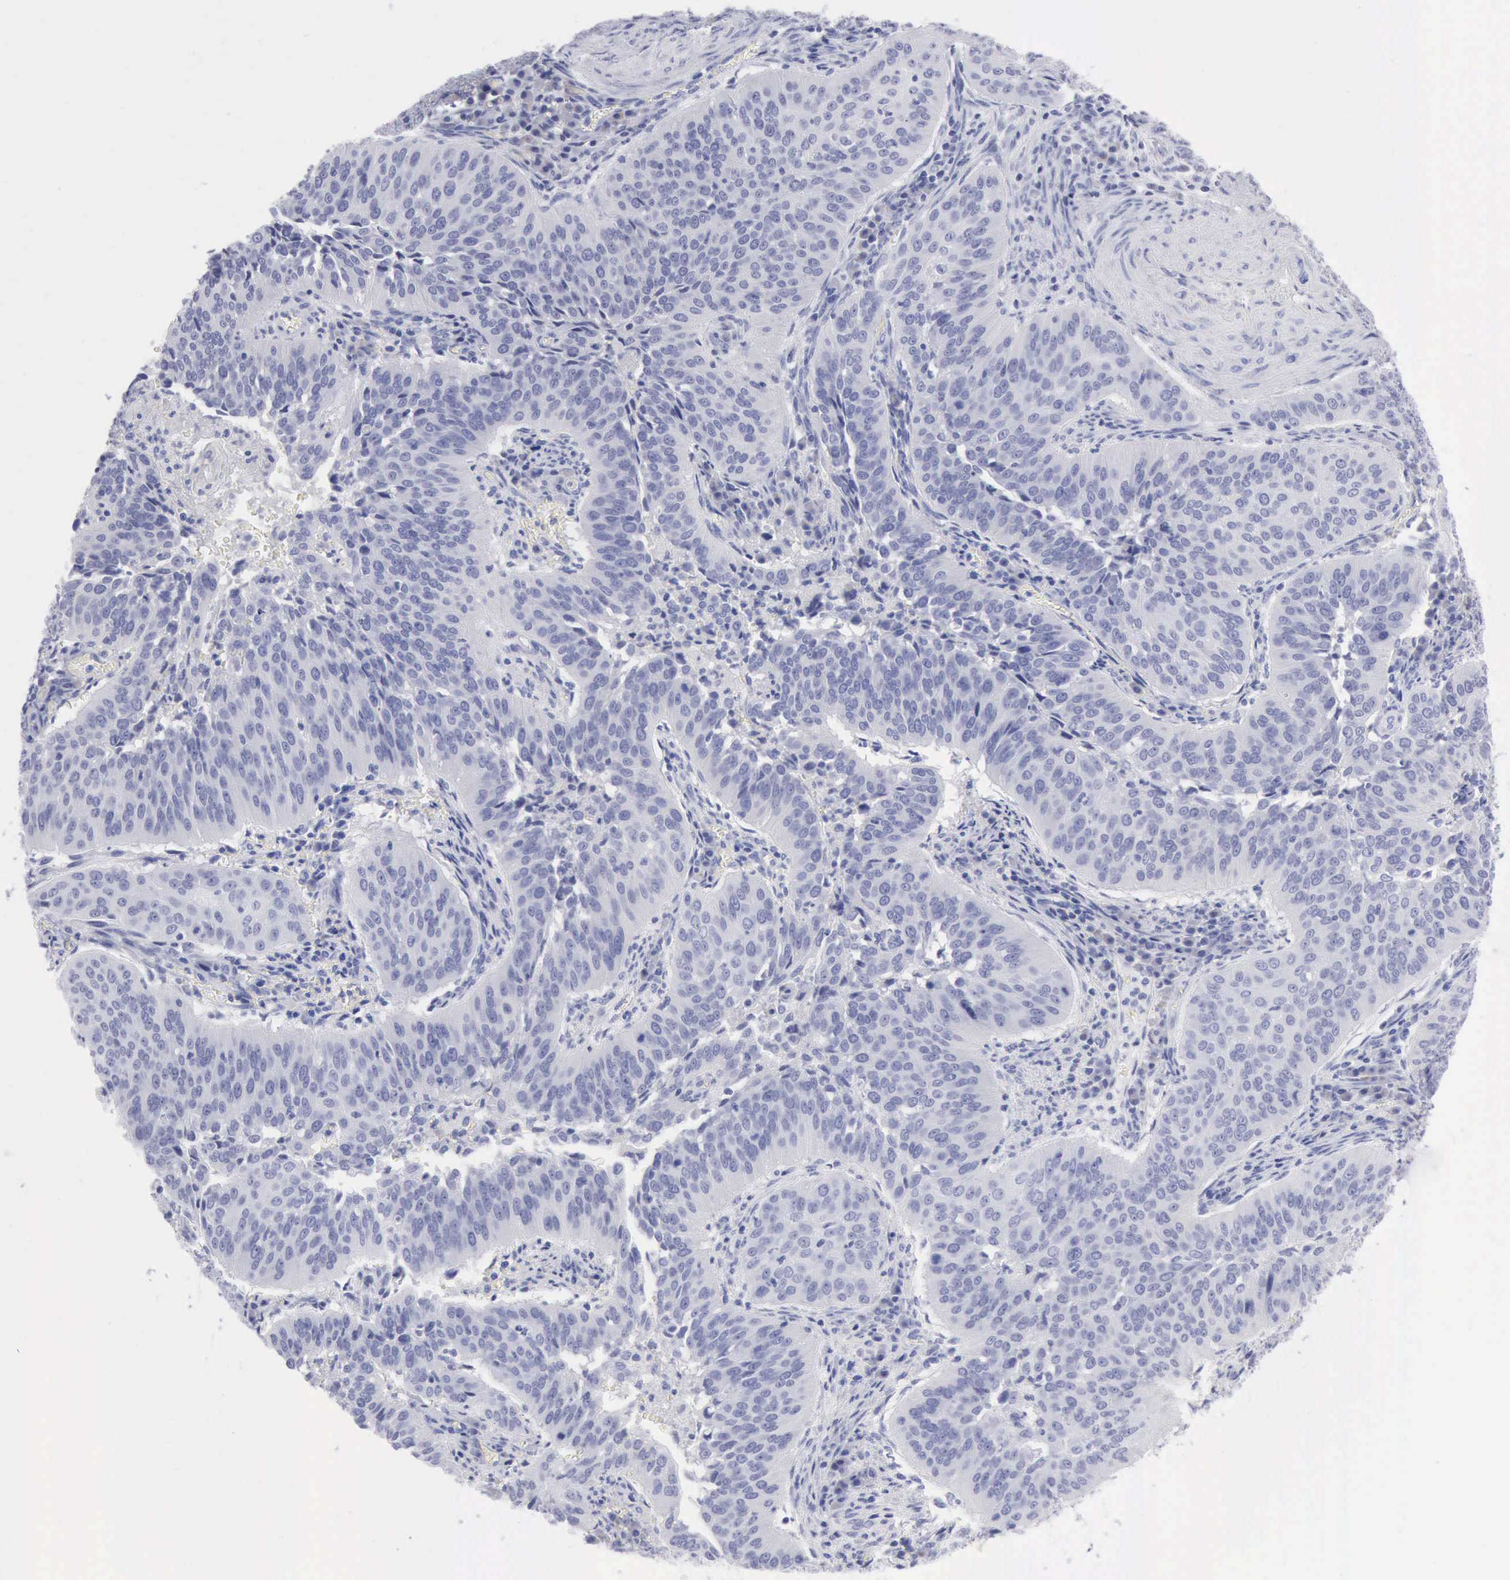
{"staining": {"intensity": "negative", "quantity": "none", "location": "none"}, "tissue": "cervical cancer", "cell_type": "Tumor cells", "image_type": "cancer", "snomed": [{"axis": "morphology", "description": "Squamous cell carcinoma, NOS"}, {"axis": "topography", "description": "Cervix"}], "caption": "A micrograph of squamous cell carcinoma (cervical) stained for a protein displays no brown staining in tumor cells.", "gene": "ANGEL1", "patient": {"sex": "female", "age": 39}}